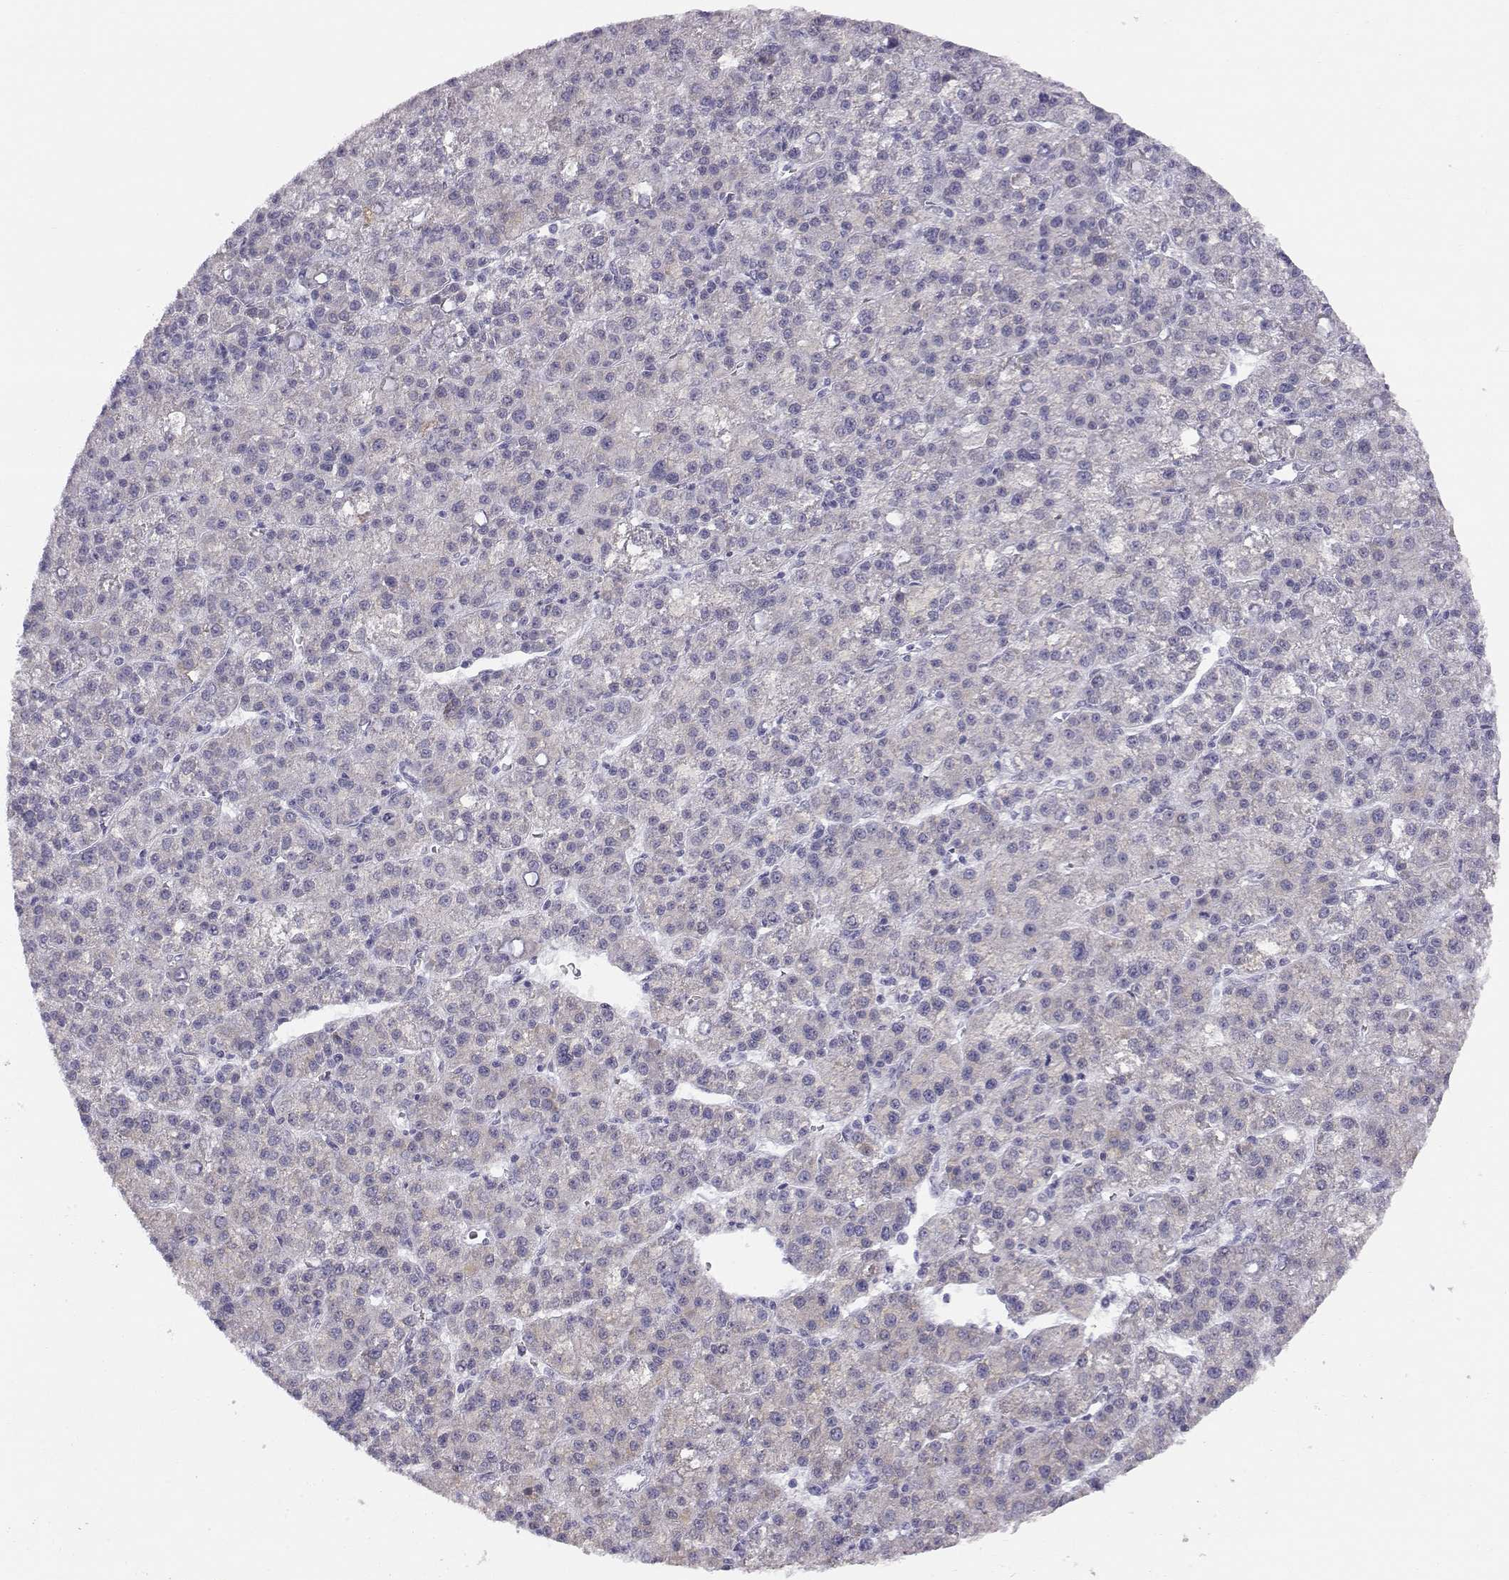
{"staining": {"intensity": "weak", "quantity": "25%-75%", "location": "cytoplasmic/membranous"}, "tissue": "liver cancer", "cell_type": "Tumor cells", "image_type": "cancer", "snomed": [{"axis": "morphology", "description": "Carcinoma, Hepatocellular, NOS"}, {"axis": "topography", "description": "Liver"}], "caption": "This is an image of IHC staining of liver hepatocellular carcinoma, which shows weak staining in the cytoplasmic/membranous of tumor cells.", "gene": "ACSL6", "patient": {"sex": "female", "age": 60}}